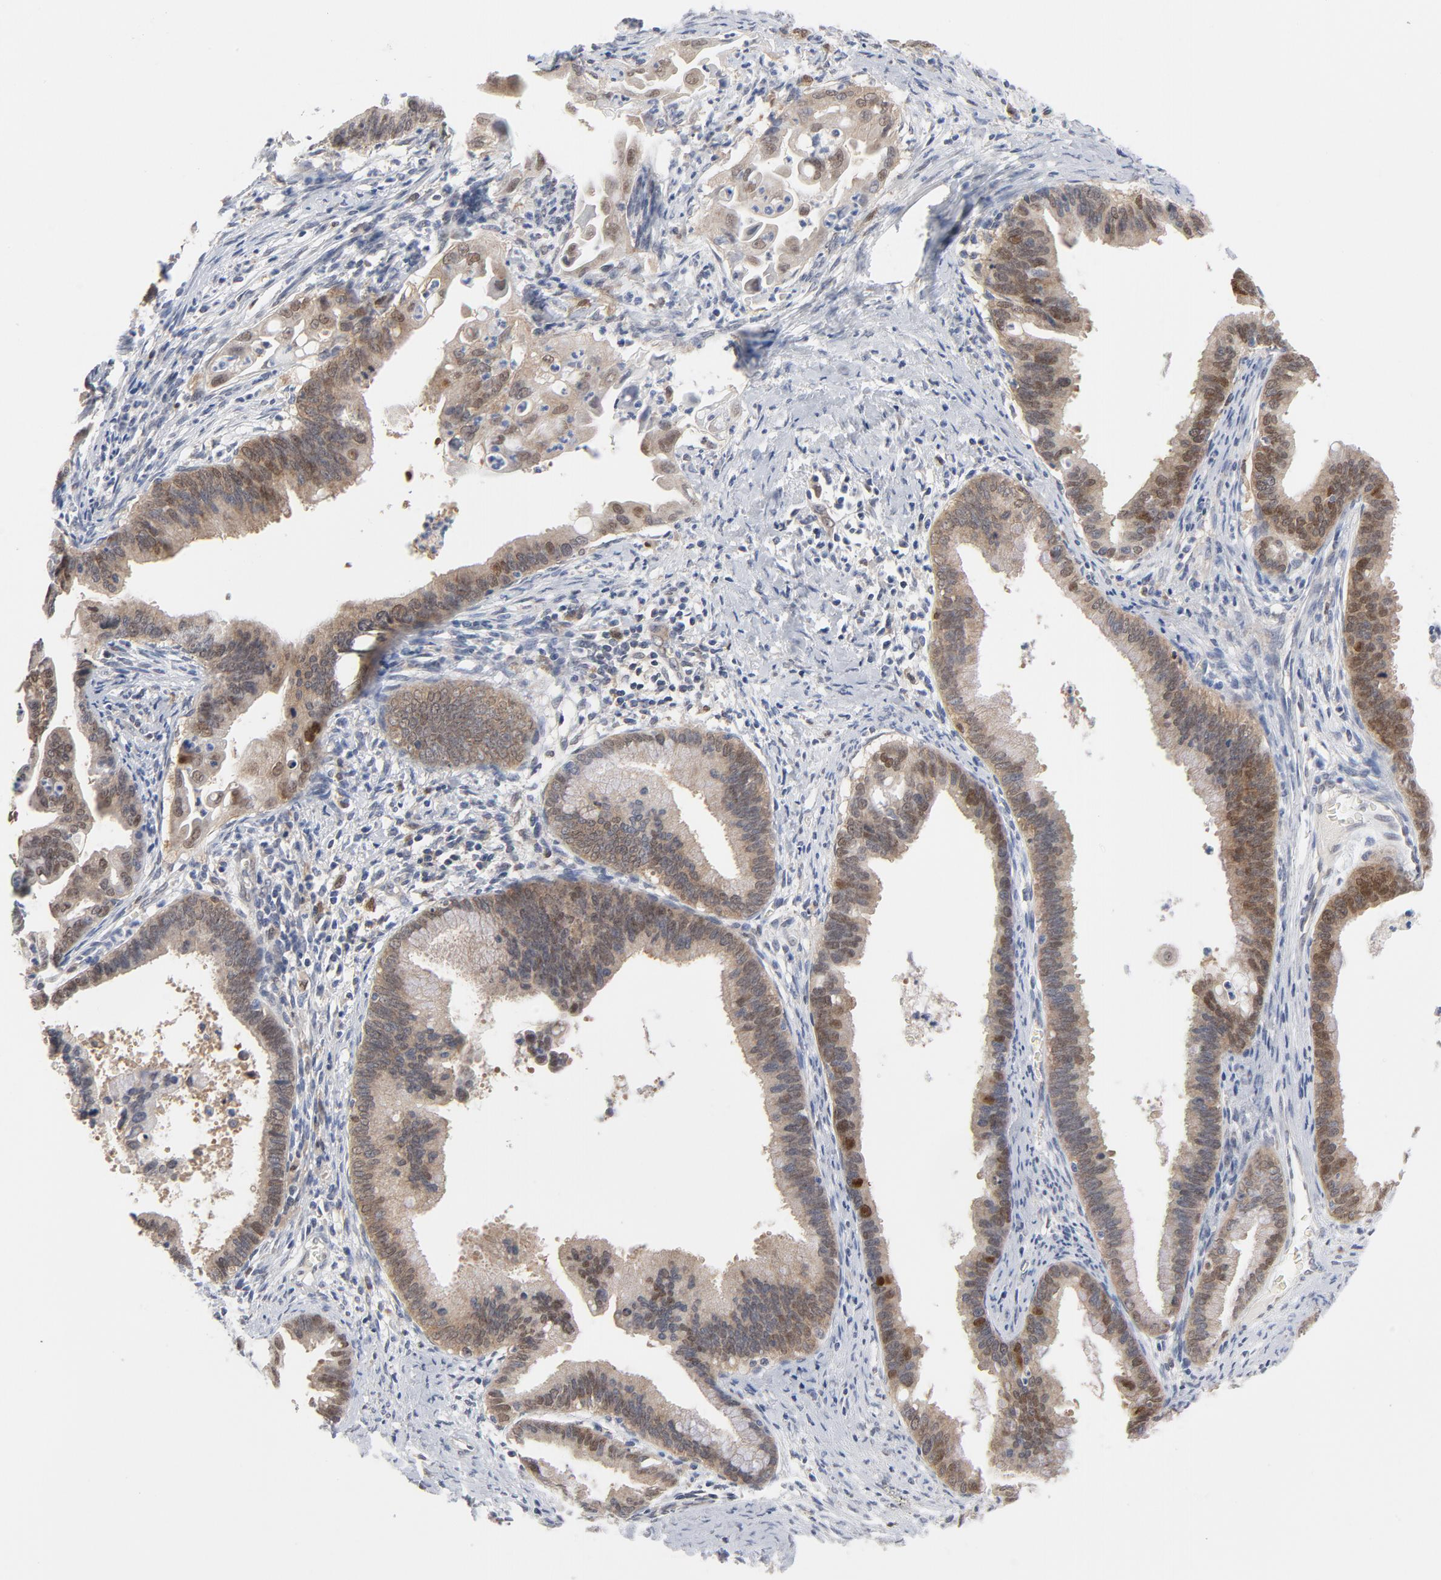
{"staining": {"intensity": "moderate", "quantity": ">75%", "location": "cytoplasmic/membranous,nuclear"}, "tissue": "cervical cancer", "cell_type": "Tumor cells", "image_type": "cancer", "snomed": [{"axis": "morphology", "description": "Adenocarcinoma, NOS"}, {"axis": "topography", "description": "Cervix"}], "caption": "This image reveals IHC staining of human cervical cancer, with medium moderate cytoplasmic/membranous and nuclear positivity in about >75% of tumor cells.", "gene": "PRDX1", "patient": {"sex": "female", "age": 47}}